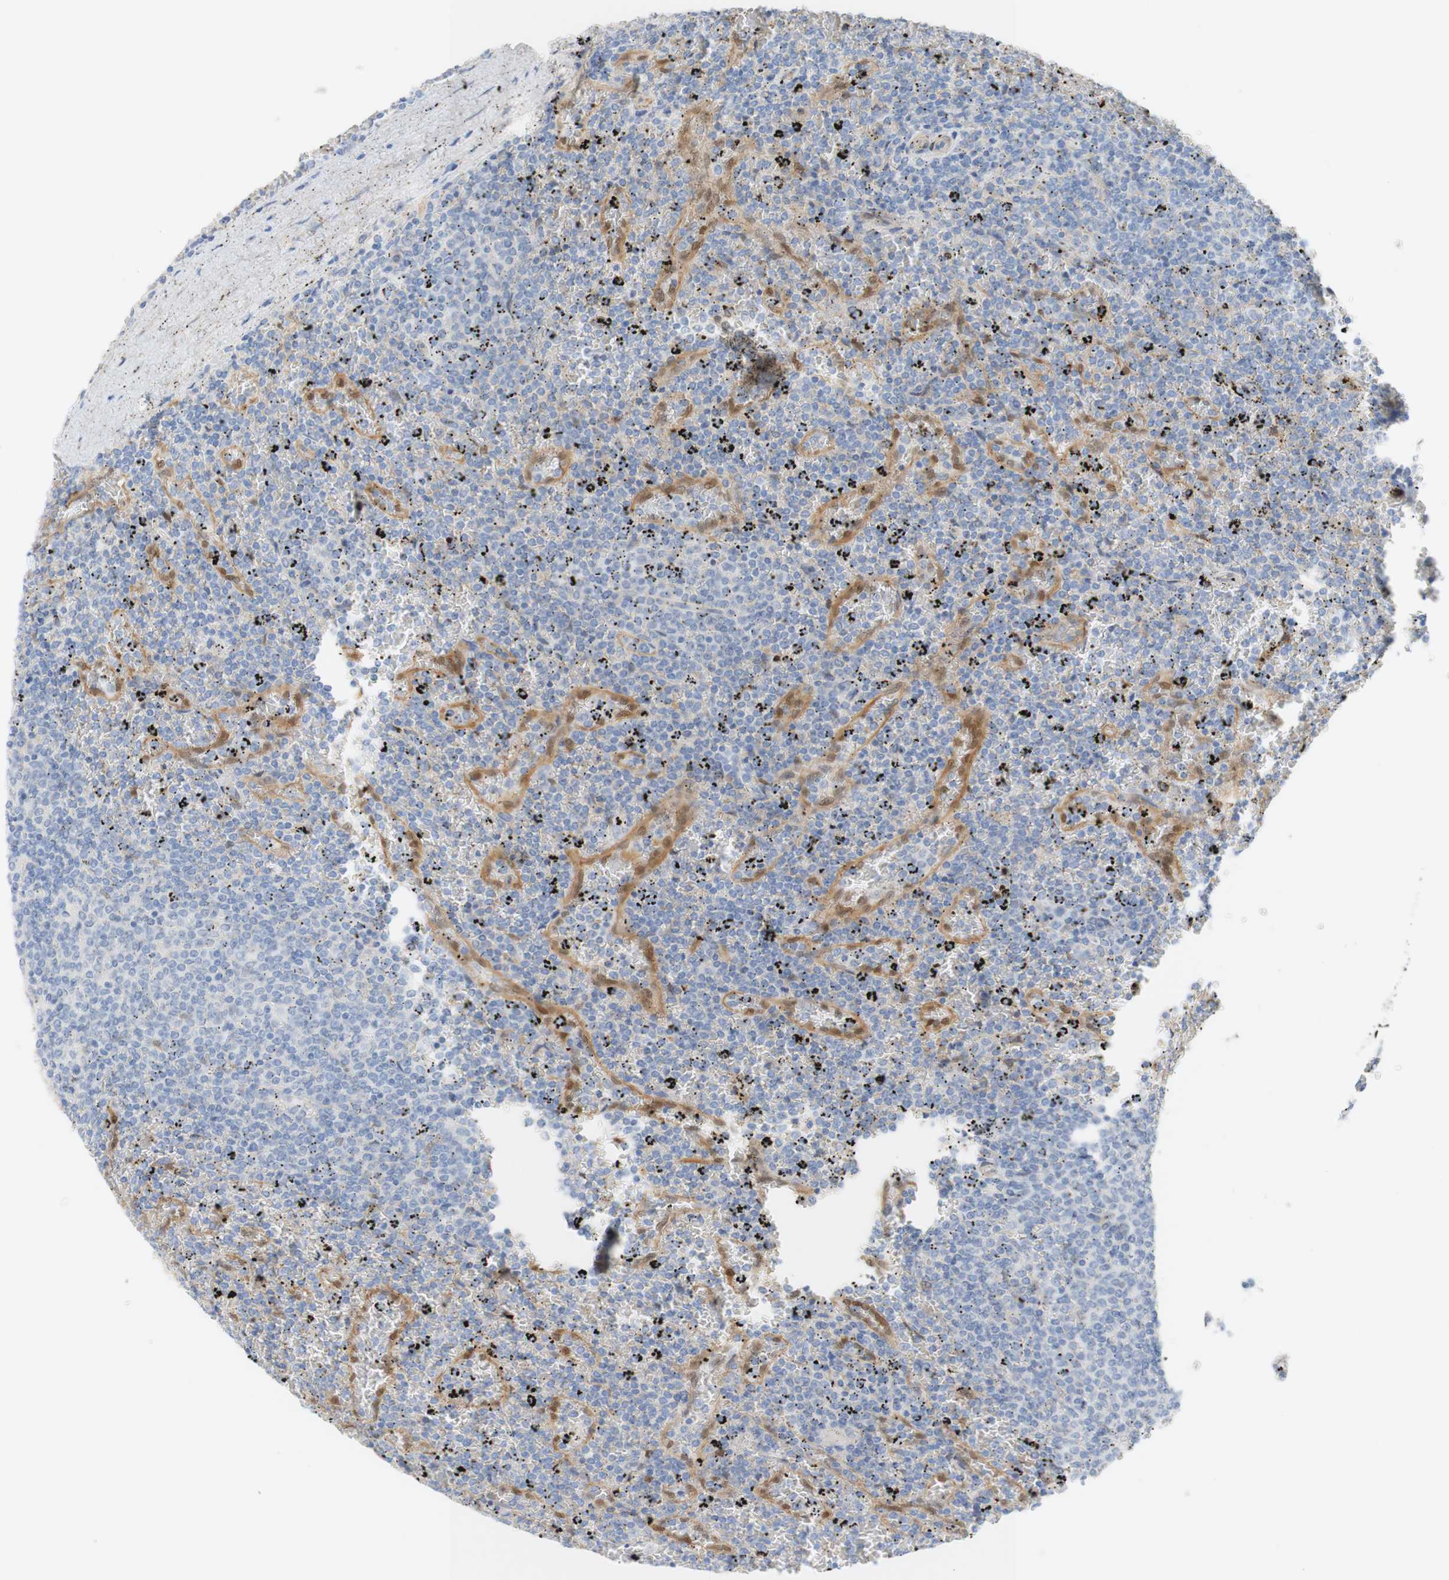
{"staining": {"intensity": "negative", "quantity": "none", "location": "none"}, "tissue": "lymphoma", "cell_type": "Tumor cells", "image_type": "cancer", "snomed": [{"axis": "morphology", "description": "Malignant lymphoma, non-Hodgkin's type, Low grade"}, {"axis": "topography", "description": "Spleen"}], "caption": "Immunohistochemistry photomicrograph of neoplastic tissue: human lymphoma stained with DAB (3,3'-diaminobenzidine) displays no significant protein expression in tumor cells.", "gene": "SELENBP1", "patient": {"sex": "female", "age": 77}}